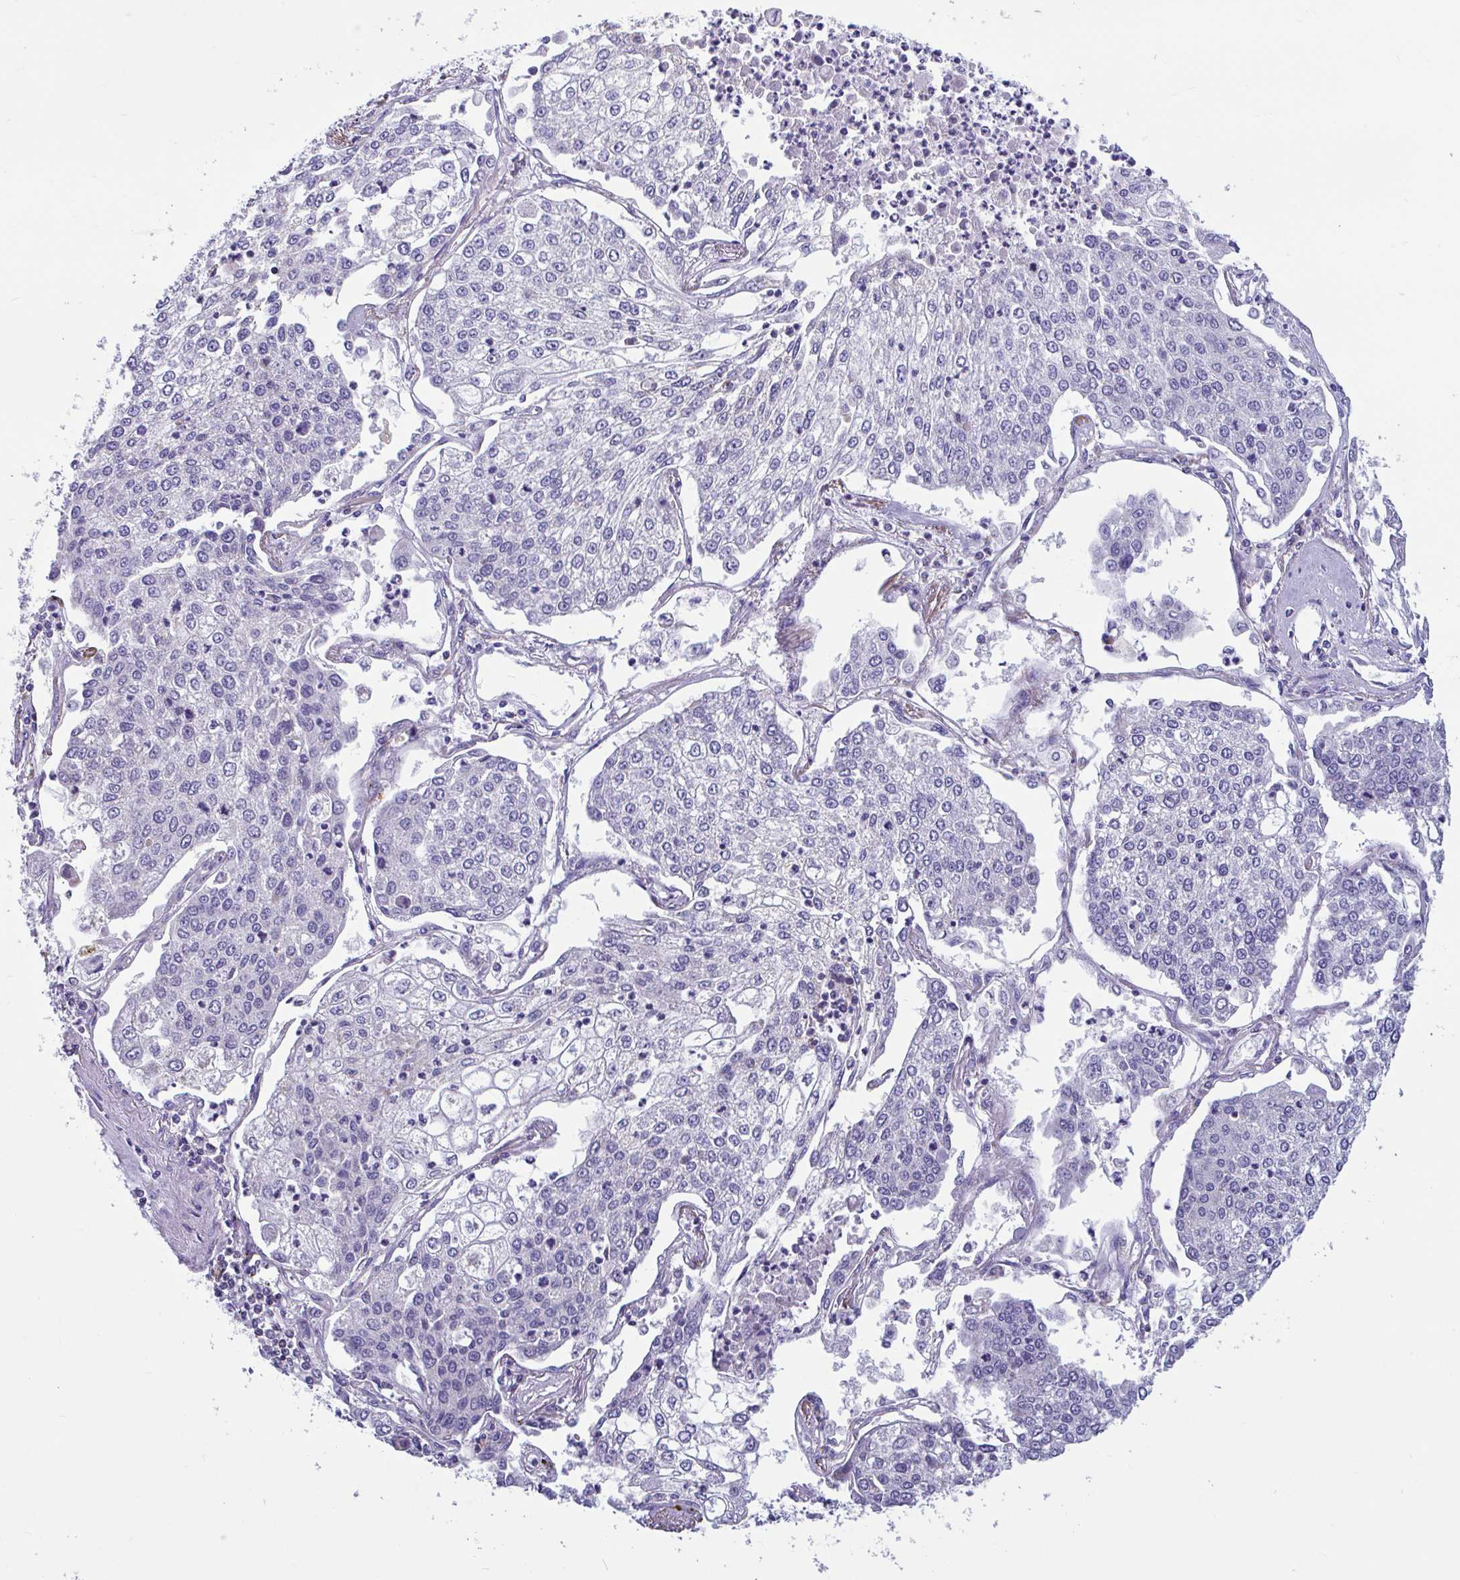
{"staining": {"intensity": "negative", "quantity": "none", "location": "none"}, "tissue": "lung cancer", "cell_type": "Tumor cells", "image_type": "cancer", "snomed": [{"axis": "morphology", "description": "Squamous cell carcinoma, NOS"}, {"axis": "topography", "description": "Lung"}], "caption": "The photomicrograph demonstrates no staining of tumor cells in lung squamous cell carcinoma.", "gene": "OR13A1", "patient": {"sex": "male", "age": 74}}